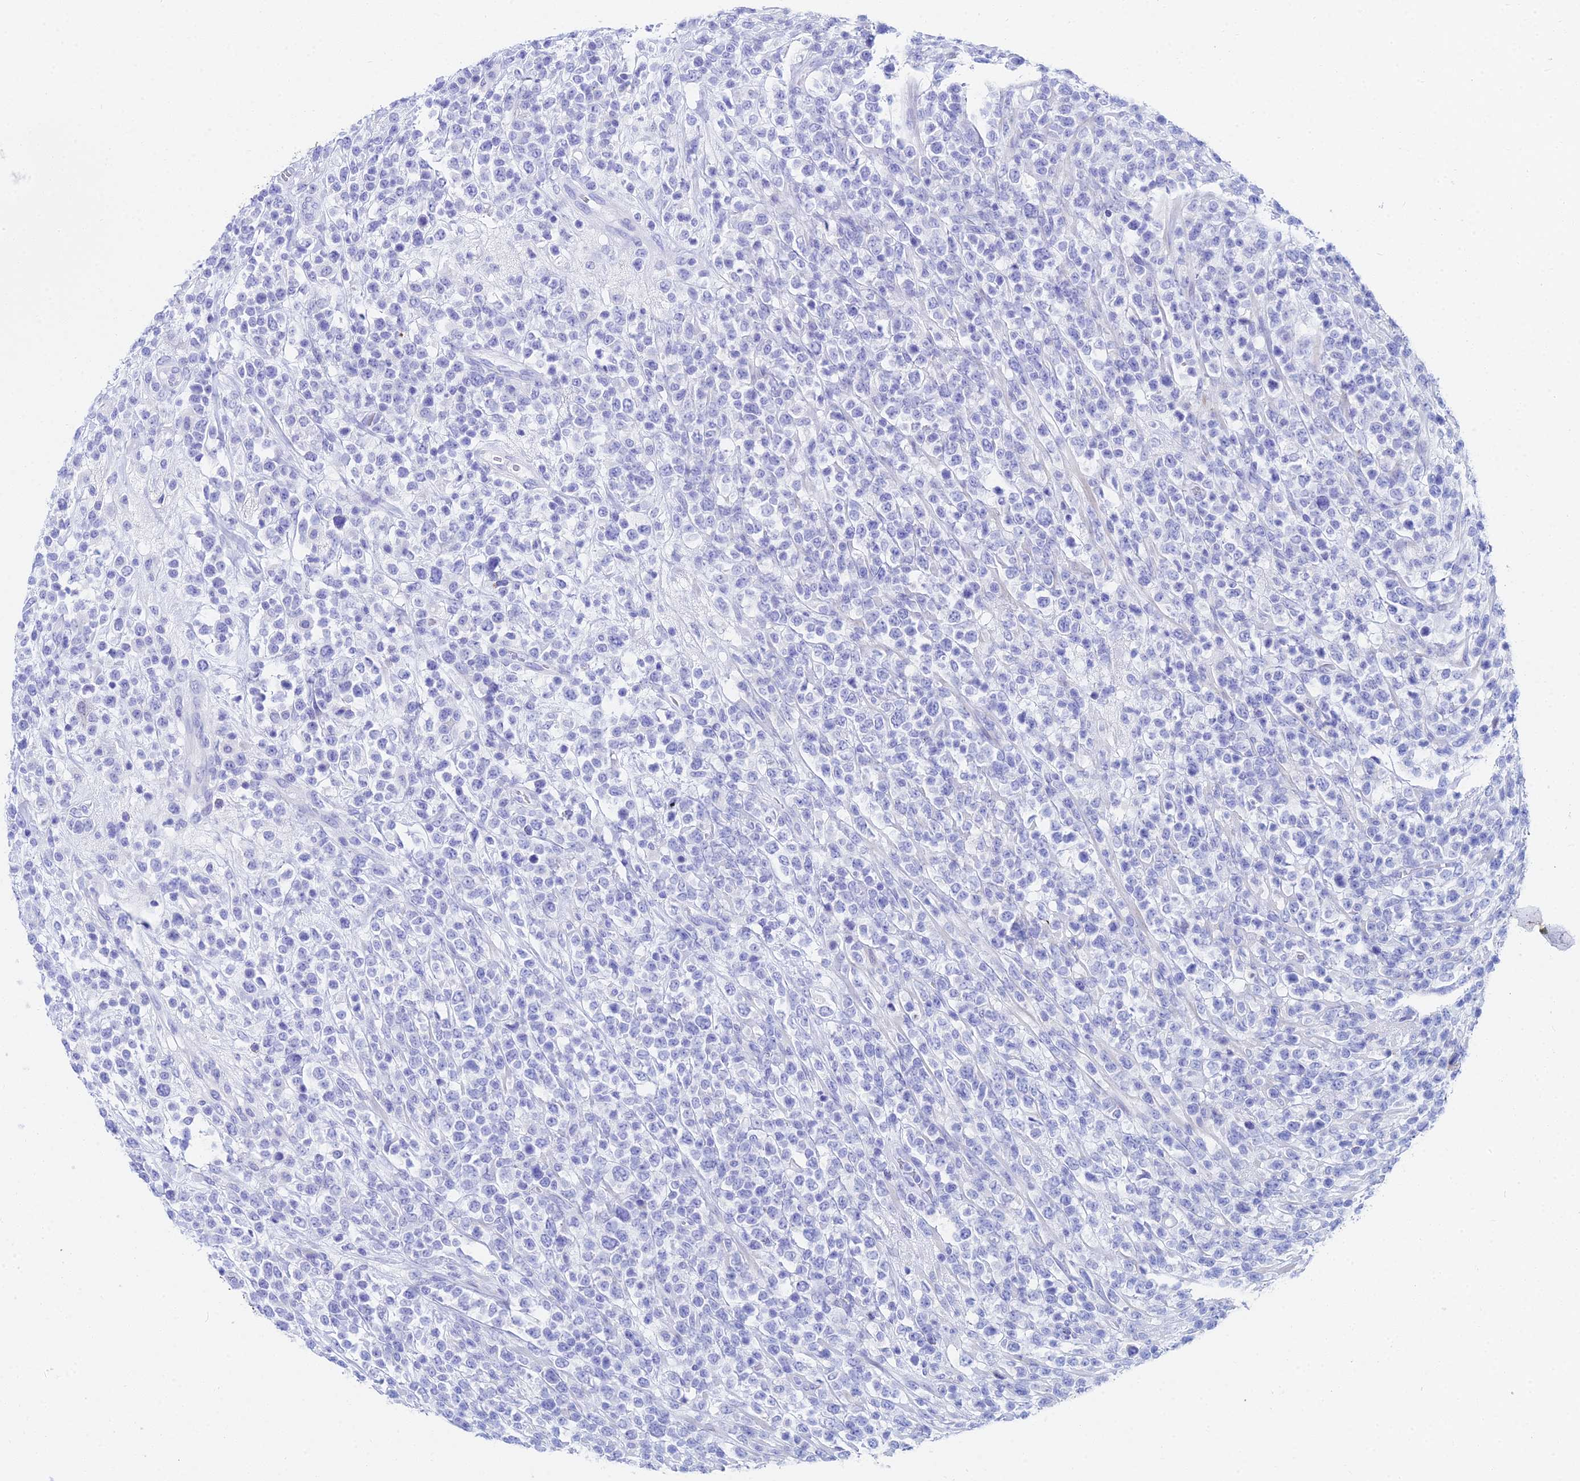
{"staining": {"intensity": "negative", "quantity": "none", "location": "none"}, "tissue": "lymphoma", "cell_type": "Tumor cells", "image_type": "cancer", "snomed": [{"axis": "morphology", "description": "Malignant lymphoma, non-Hodgkin's type, High grade"}, {"axis": "topography", "description": "Colon"}], "caption": "The photomicrograph displays no significant expression in tumor cells of lymphoma.", "gene": "HSPA1L", "patient": {"sex": "female", "age": 53}}